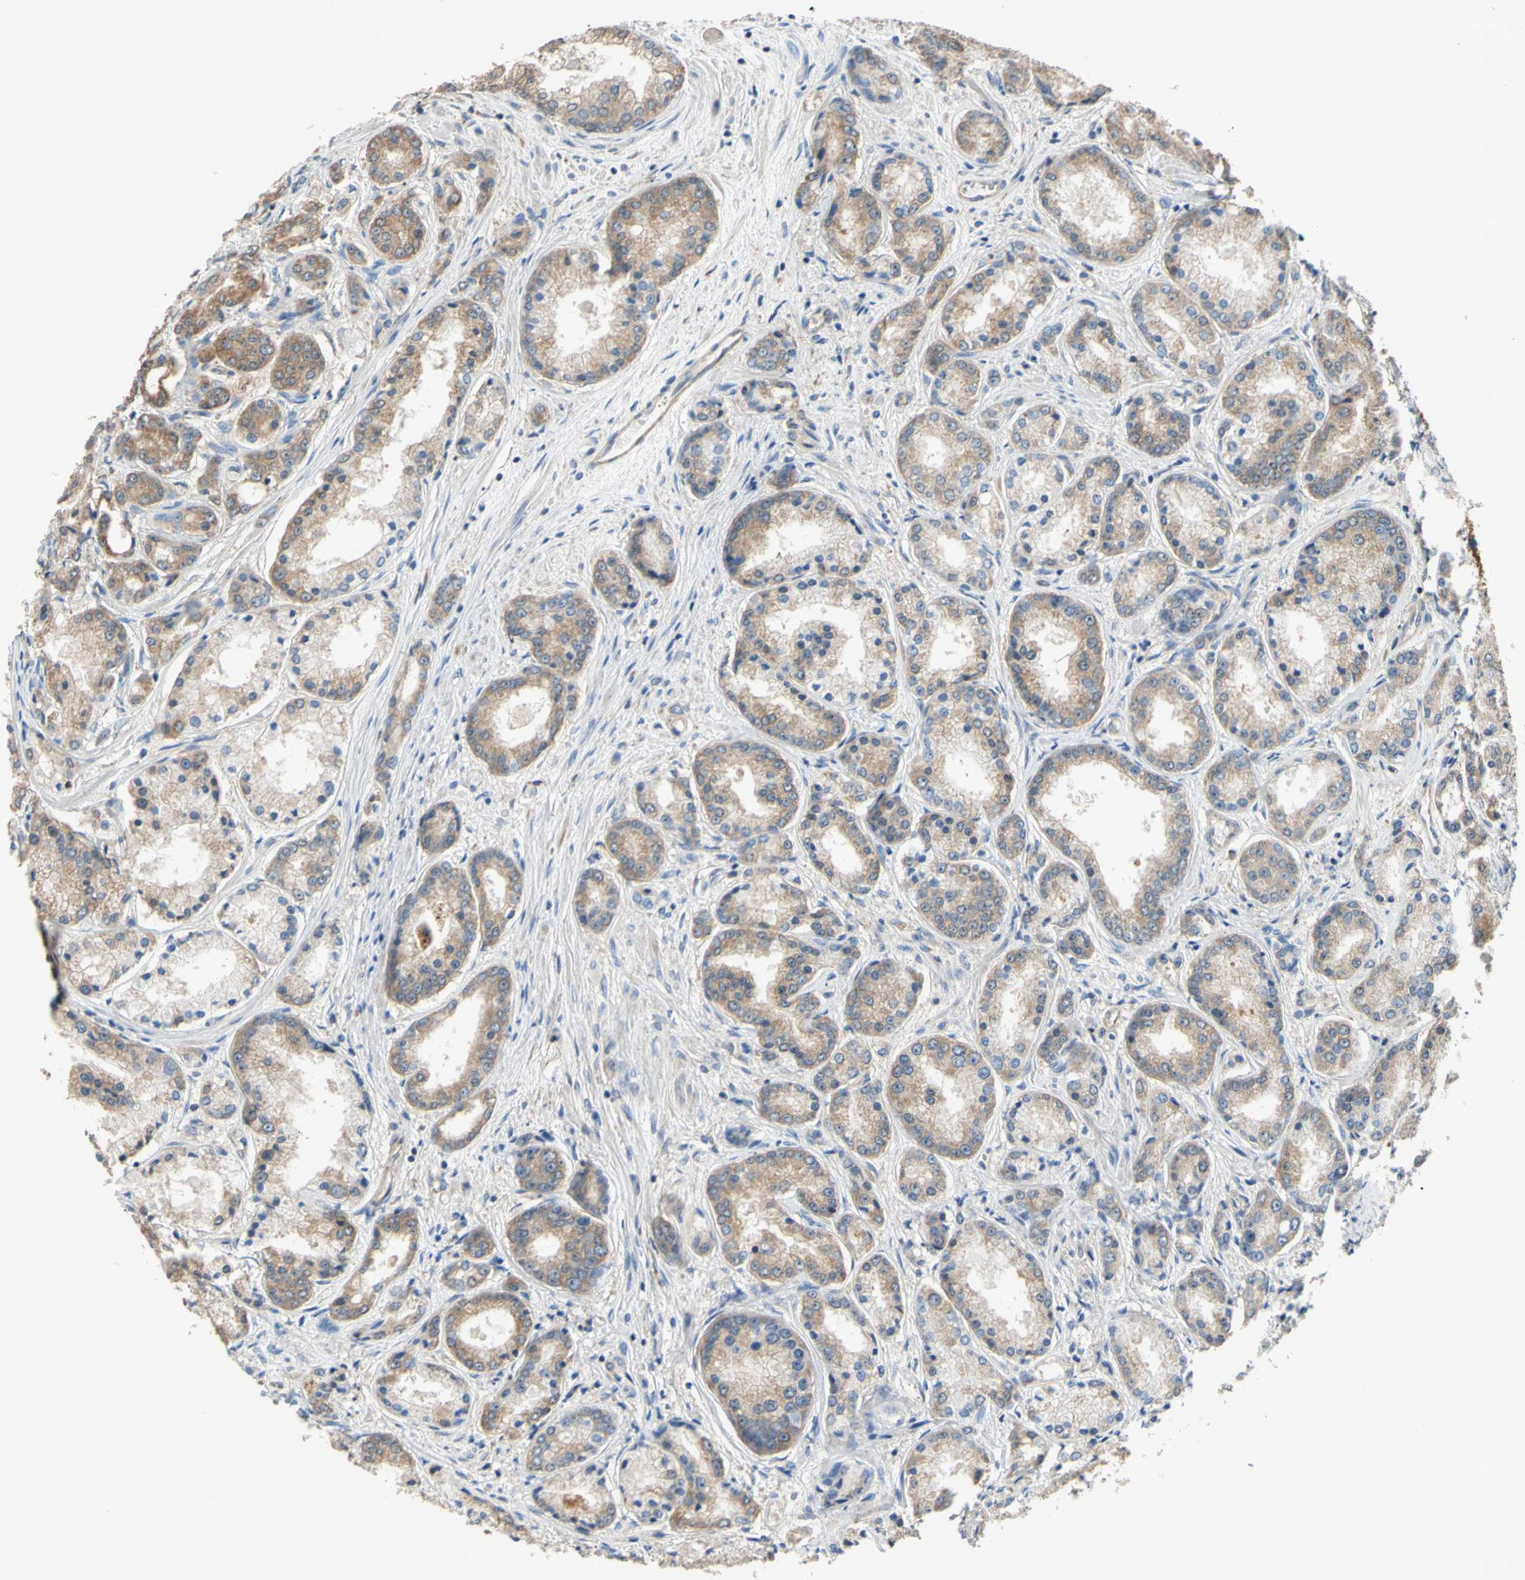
{"staining": {"intensity": "weak", "quantity": "25%-75%", "location": "cytoplasmic/membranous"}, "tissue": "prostate cancer", "cell_type": "Tumor cells", "image_type": "cancer", "snomed": [{"axis": "morphology", "description": "Adenocarcinoma, High grade"}, {"axis": "topography", "description": "Prostate"}], "caption": "Immunohistochemistry (IHC) (DAB (3,3'-diaminobenzidine)) staining of human prostate cancer demonstrates weak cytoplasmic/membranous protein staining in approximately 25%-75% of tumor cells.", "gene": "CTTN", "patient": {"sex": "male", "age": 59}}